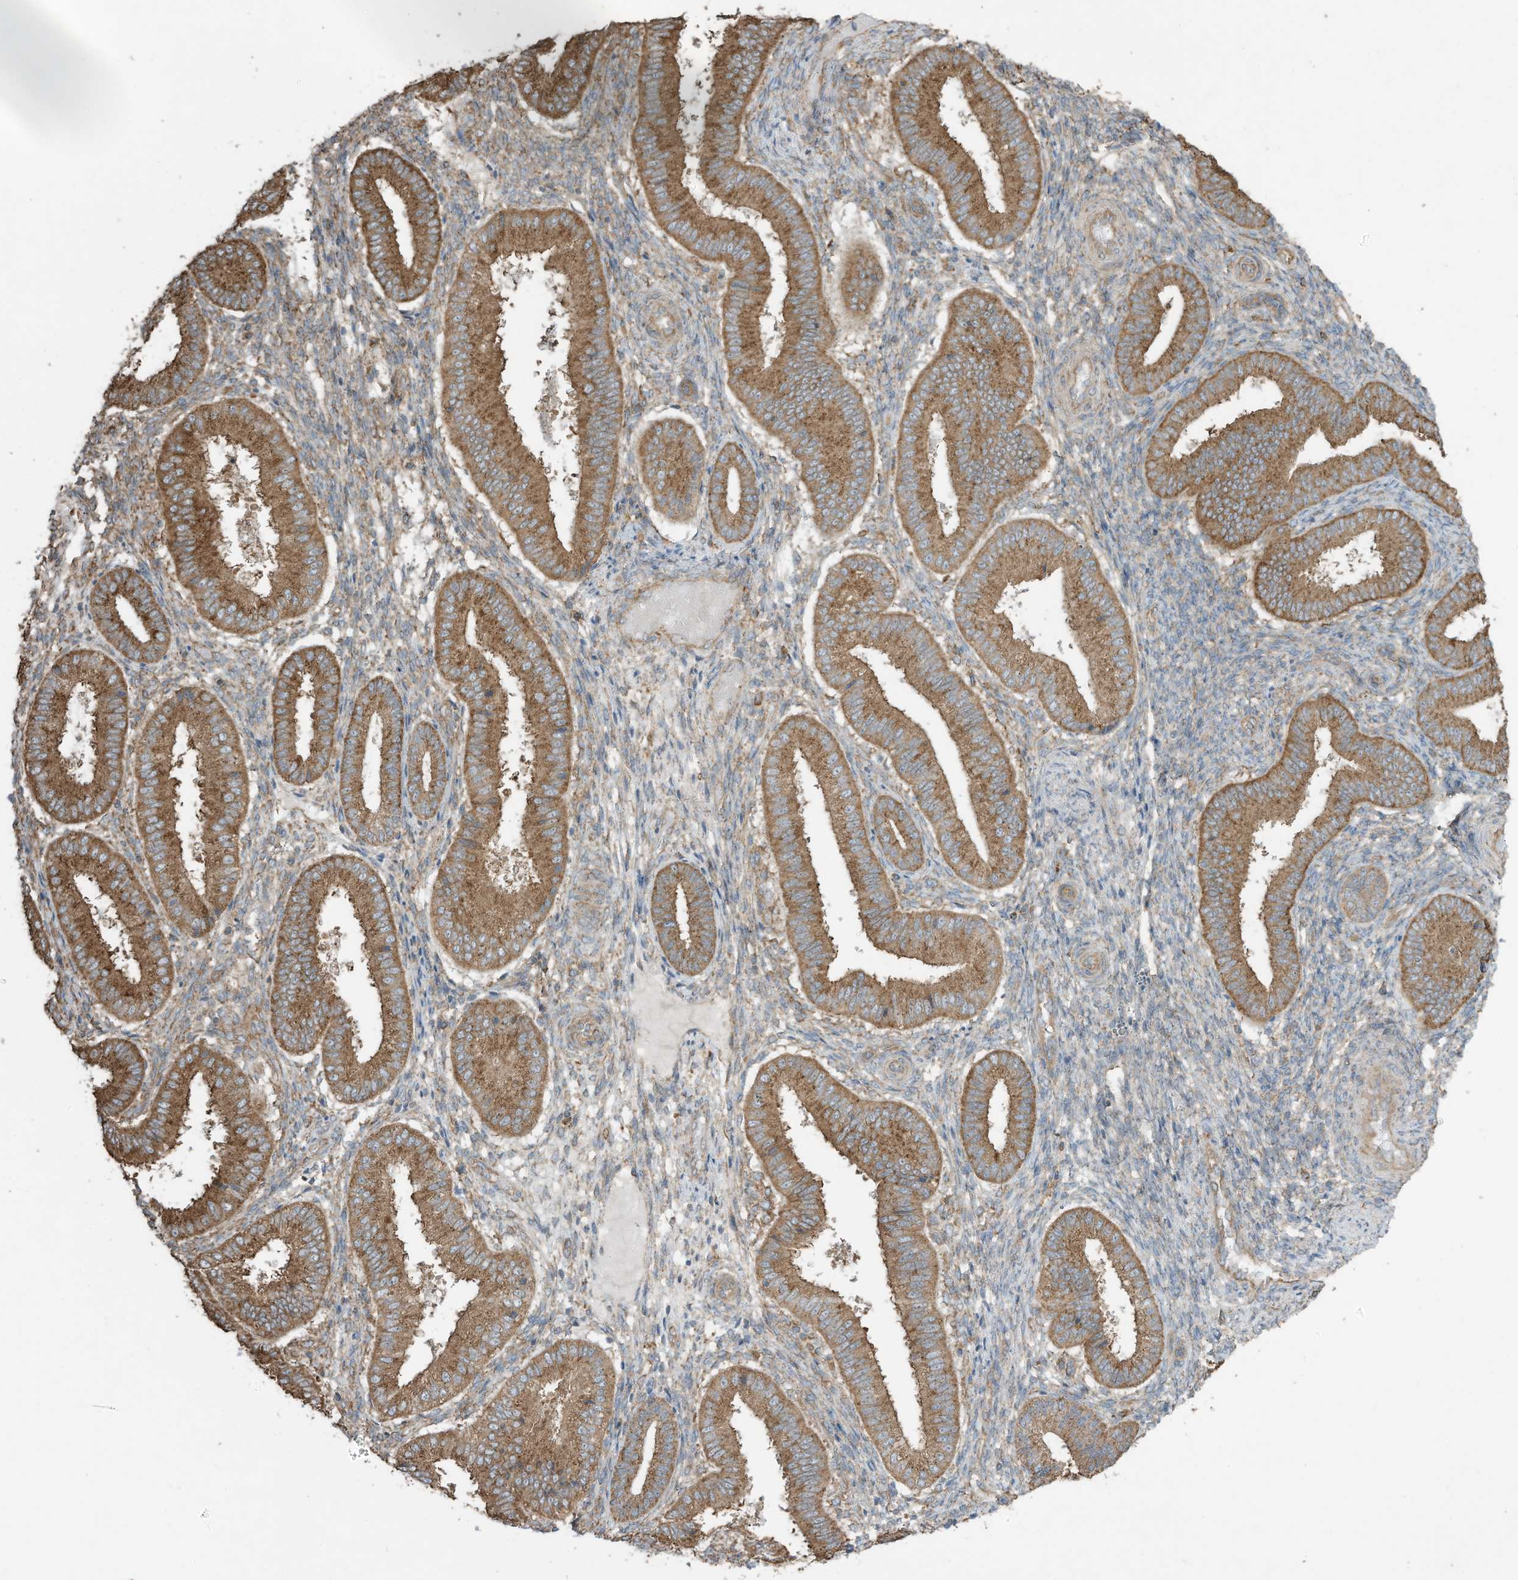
{"staining": {"intensity": "moderate", "quantity": "25%-75%", "location": "cytoplasmic/membranous"}, "tissue": "endometrium", "cell_type": "Cells in endometrial stroma", "image_type": "normal", "snomed": [{"axis": "morphology", "description": "Normal tissue, NOS"}, {"axis": "topography", "description": "Endometrium"}], "caption": "Immunohistochemical staining of normal human endometrium reveals 25%-75% levels of moderate cytoplasmic/membranous protein positivity in about 25%-75% of cells in endometrial stroma. Immunohistochemistry (ihc) stains the protein in brown and the nuclei are stained blue.", "gene": "CGAS", "patient": {"sex": "female", "age": 39}}